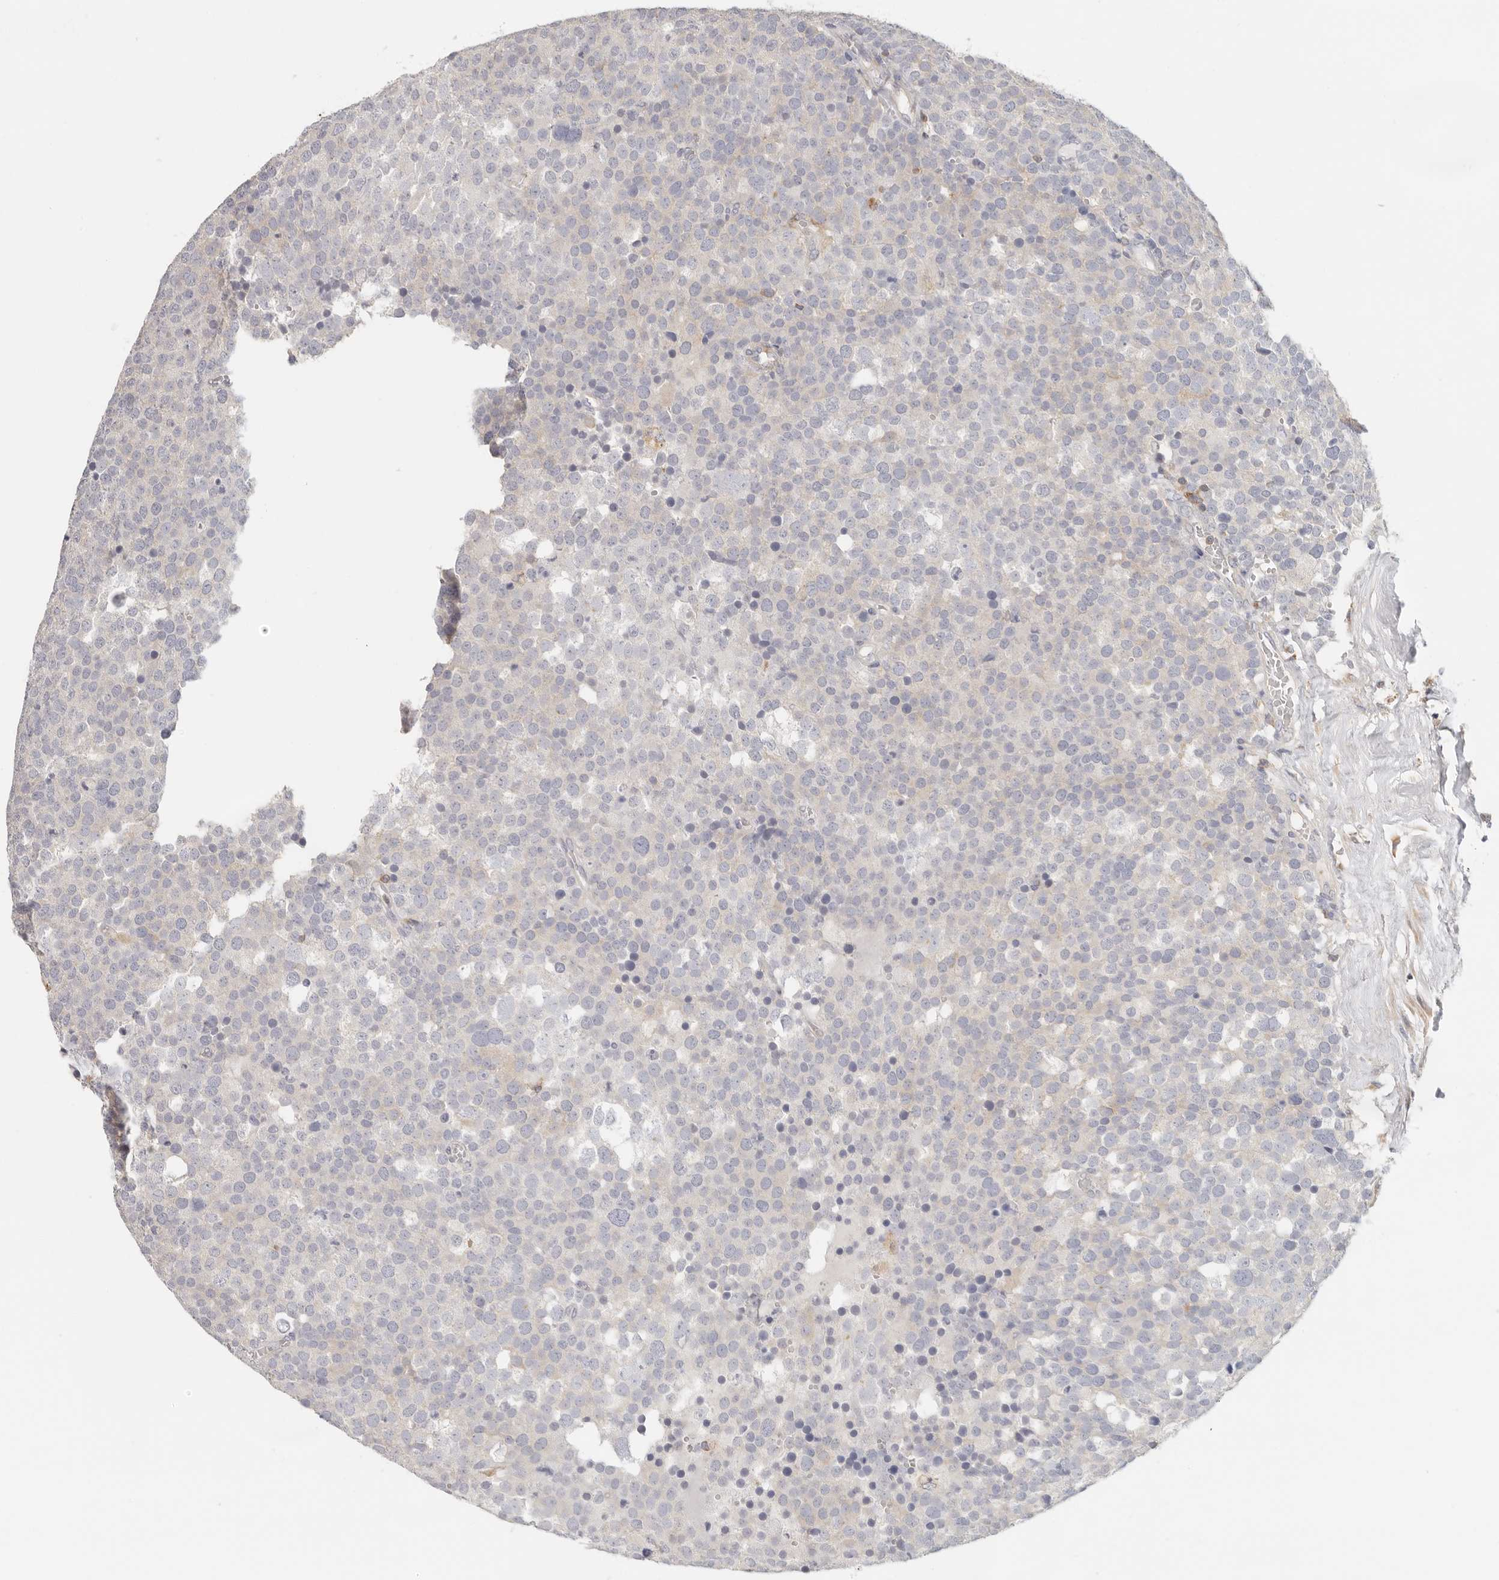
{"staining": {"intensity": "negative", "quantity": "none", "location": "none"}, "tissue": "testis cancer", "cell_type": "Tumor cells", "image_type": "cancer", "snomed": [{"axis": "morphology", "description": "Seminoma, NOS"}, {"axis": "topography", "description": "Testis"}], "caption": "This micrograph is of seminoma (testis) stained with immunohistochemistry (IHC) to label a protein in brown with the nuclei are counter-stained blue. There is no staining in tumor cells.", "gene": "ANXA9", "patient": {"sex": "male", "age": 71}}